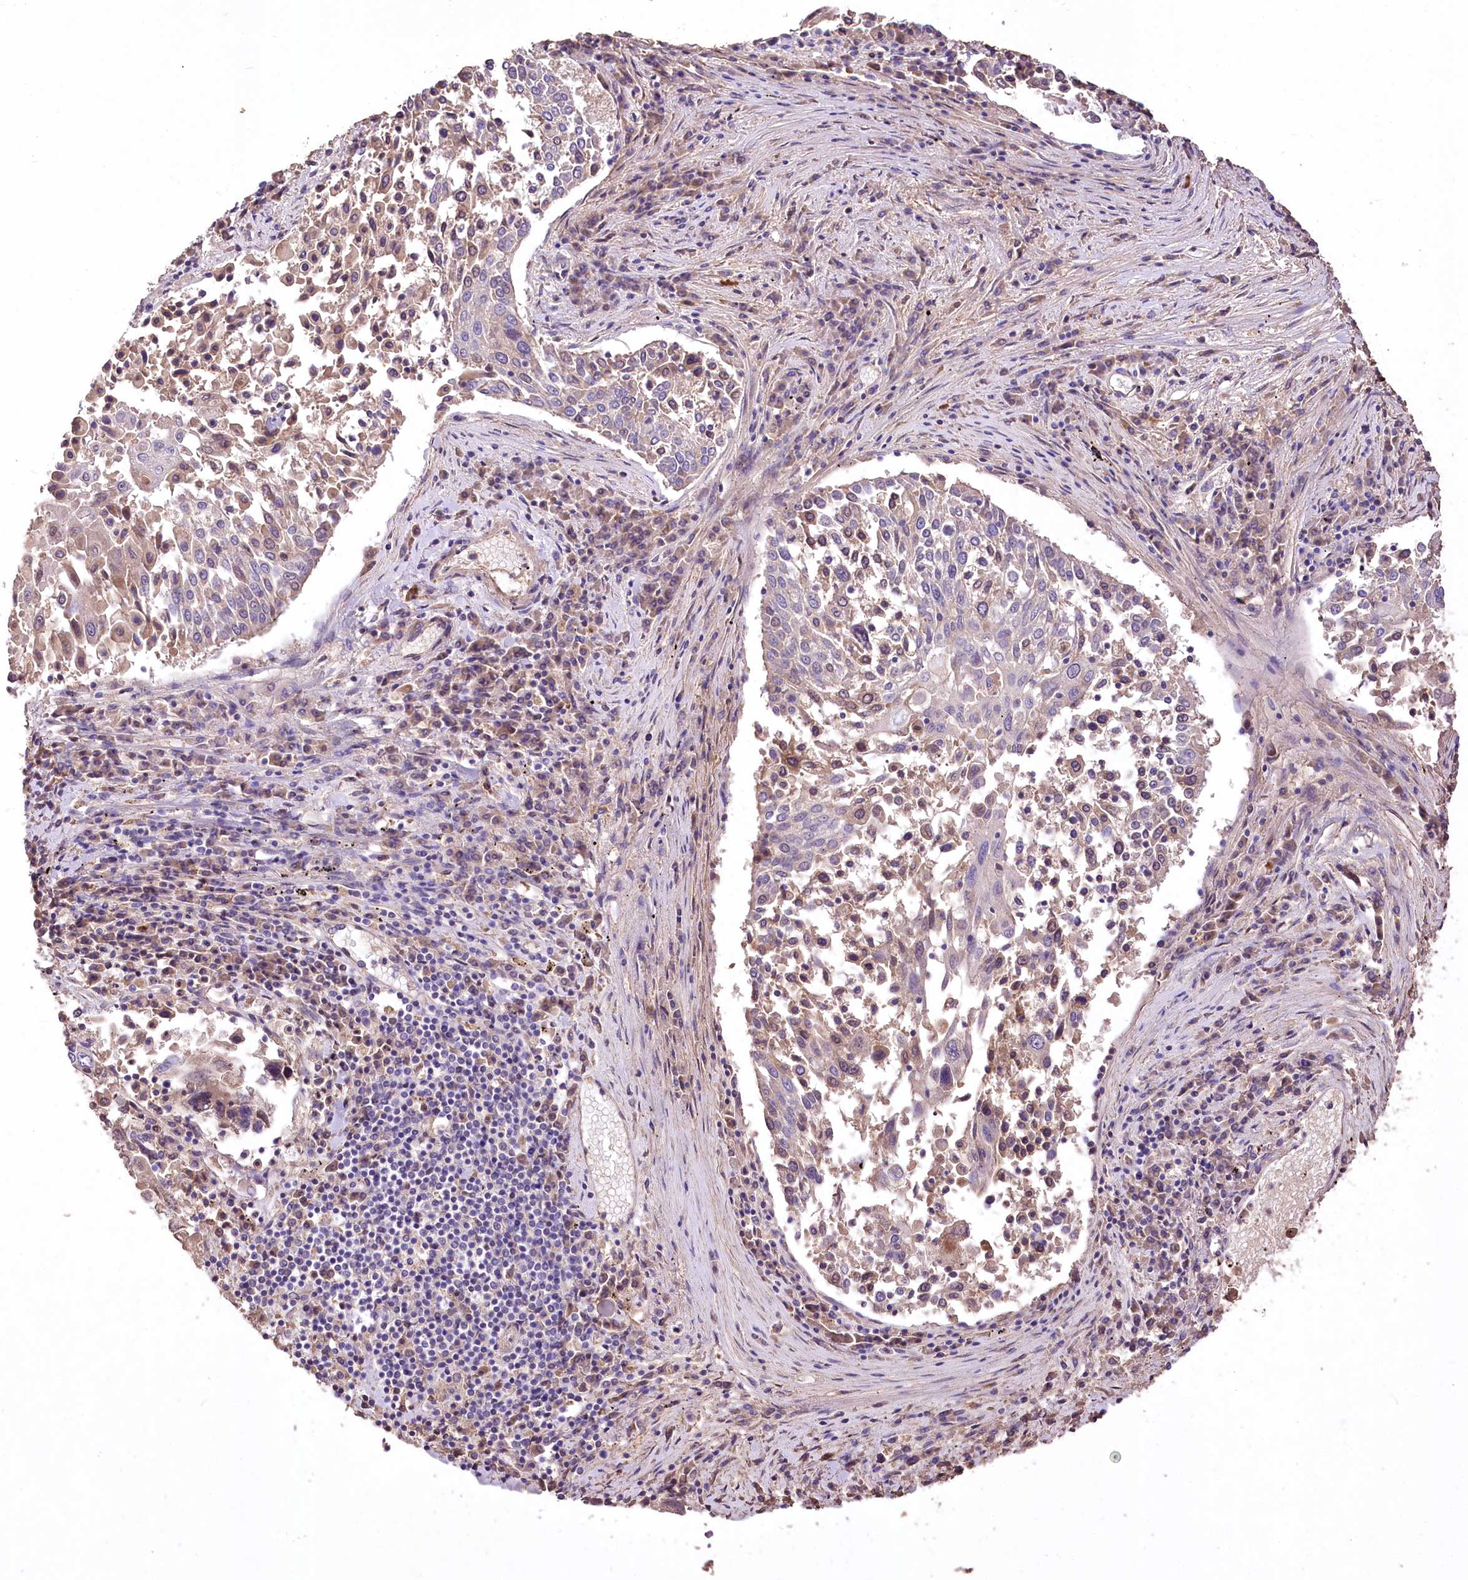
{"staining": {"intensity": "negative", "quantity": "none", "location": "none"}, "tissue": "lung cancer", "cell_type": "Tumor cells", "image_type": "cancer", "snomed": [{"axis": "morphology", "description": "Squamous cell carcinoma, NOS"}, {"axis": "topography", "description": "Lung"}], "caption": "Immunohistochemistry (IHC) of squamous cell carcinoma (lung) reveals no expression in tumor cells.", "gene": "PCYOX1L", "patient": {"sex": "male", "age": 65}}